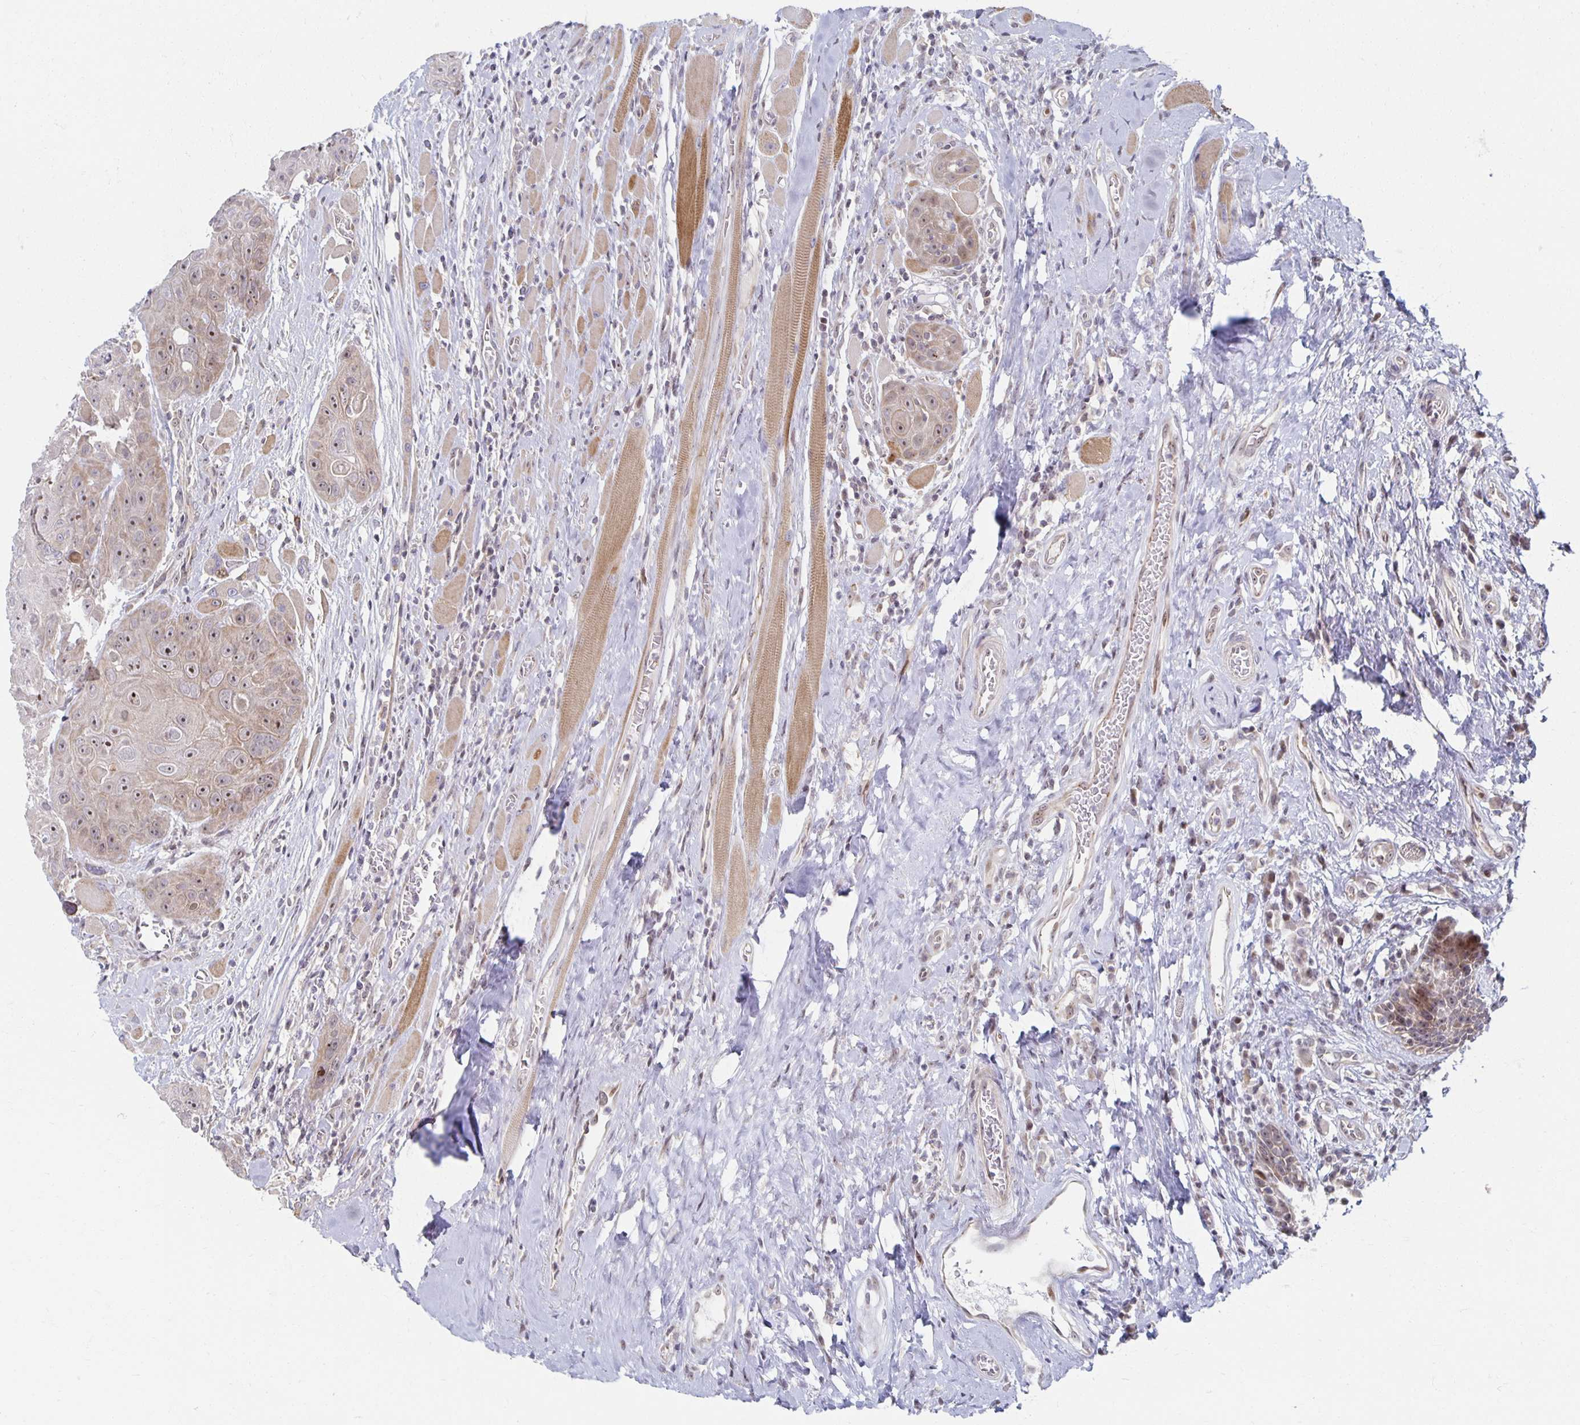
{"staining": {"intensity": "moderate", "quantity": "25%-75%", "location": "cytoplasmic/membranous,nuclear"}, "tissue": "head and neck cancer", "cell_type": "Tumor cells", "image_type": "cancer", "snomed": [{"axis": "morphology", "description": "Squamous cell carcinoma, NOS"}, {"axis": "topography", "description": "Head-Neck"}], "caption": "Immunohistochemistry histopathology image of human head and neck squamous cell carcinoma stained for a protein (brown), which shows medium levels of moderate cytoplasmic/membranous and nuclear expression in about 25%-75% of tumor cells.", "gene": "HCFC1R1", "patient": {"sex": "female", "age": 59}}